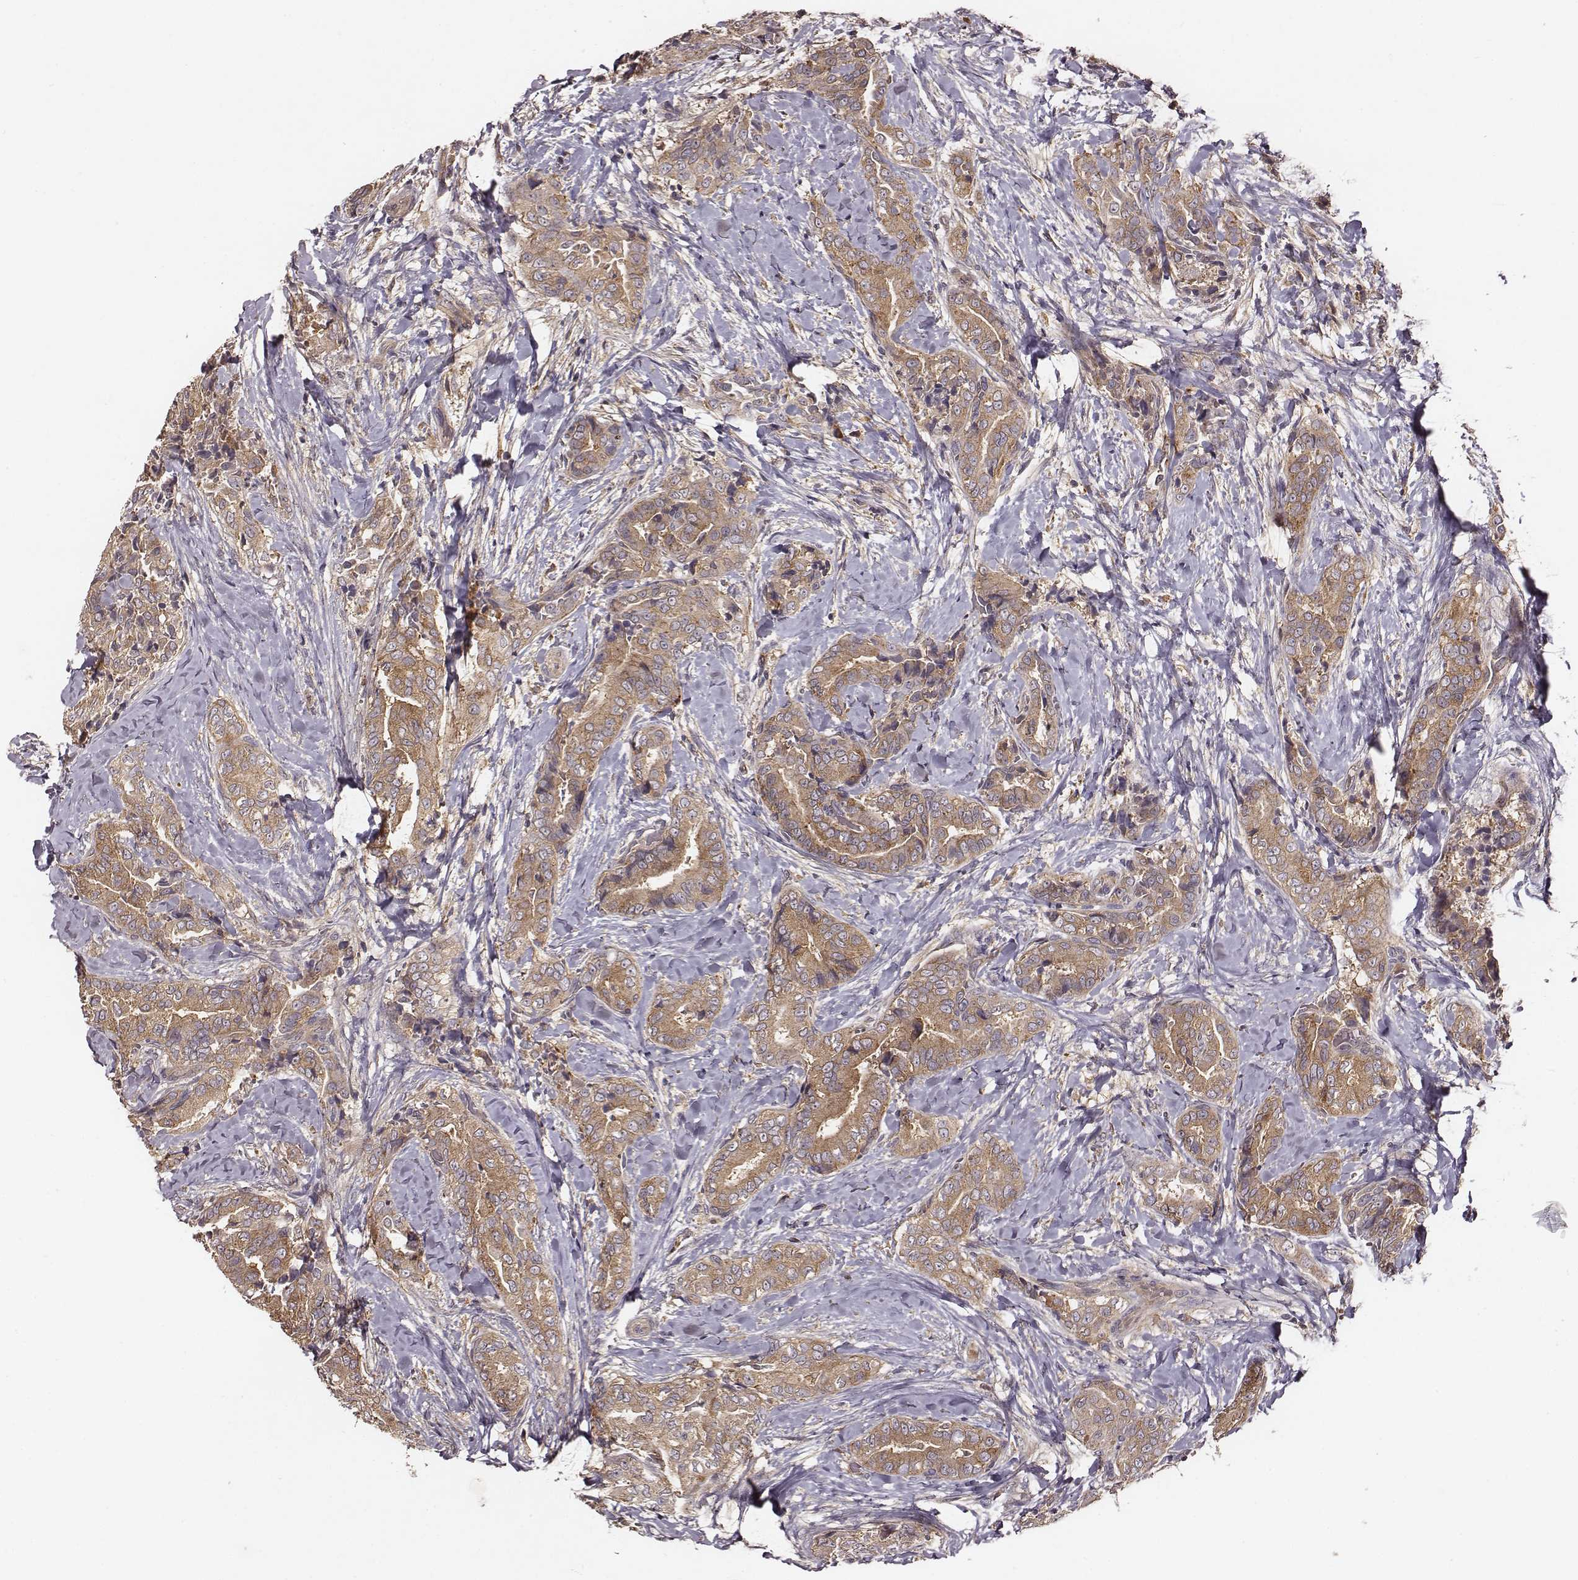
{"staining": {"intensity": "moderate", "quantity": ">75%", "location": "cytoplasmic/membranous"}, "tissue": "thyroid cancer", "cell_type": "Tumor cells", "image_type": "cancer", "snomed": [{"axis": "morphology", "description": "Papillary adenocarcinoma, NOS"}, {"axis": "topography", "description": "Thyroid gland"}], "caption": "This histopathology image demonstrates thyroid cancer stained with immunohistochemistry (IHC) to label a protein in brown. The cytoplasmic/membranous of tumor cells show moderate positivity for the protein. Nuclei are counter-stained blue.", "gene": "VPS26A", "patient": {"sex": "male", "age": 61}}